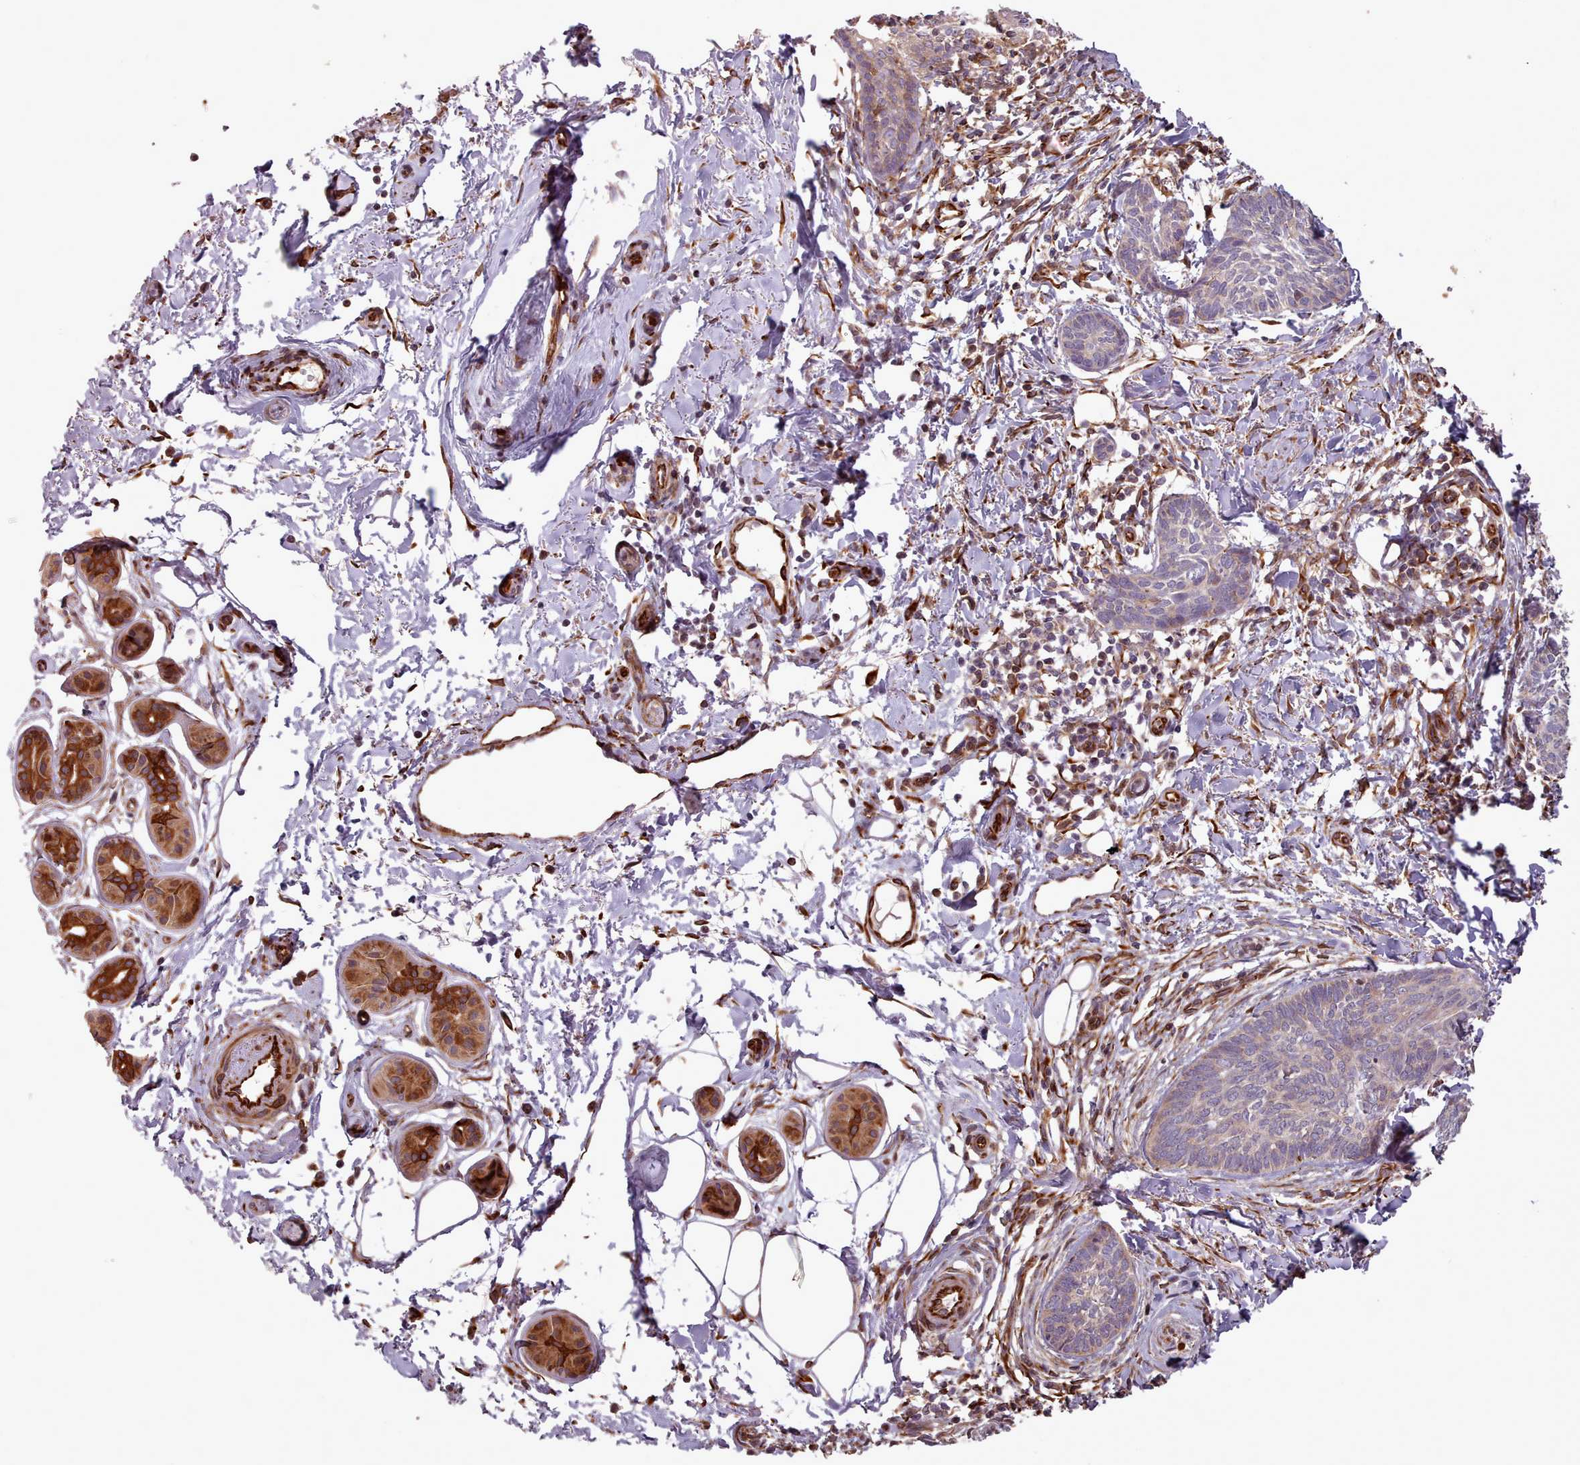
{"staining": {"intensity": "weak", "quantity": "<25%", "location": "cytoplasmic/membranous"}, "tissue": "skin cancer", "cell_type": "Tumor cells", "image_type": "cancer", "snomed": [{"axis": "morphology", "description": "Basal cell carcinoma"}, {"axis": "topography", "description": "Skin"}], "caption": "Immunohistochemistry micrograph of human skin cancer (basal cell carcinoma) stained for a protein (brown), which demonstrates no expression in tumor cells.", "gene": "GBGT1", "patient": {"sex": "female", "age": 81}}